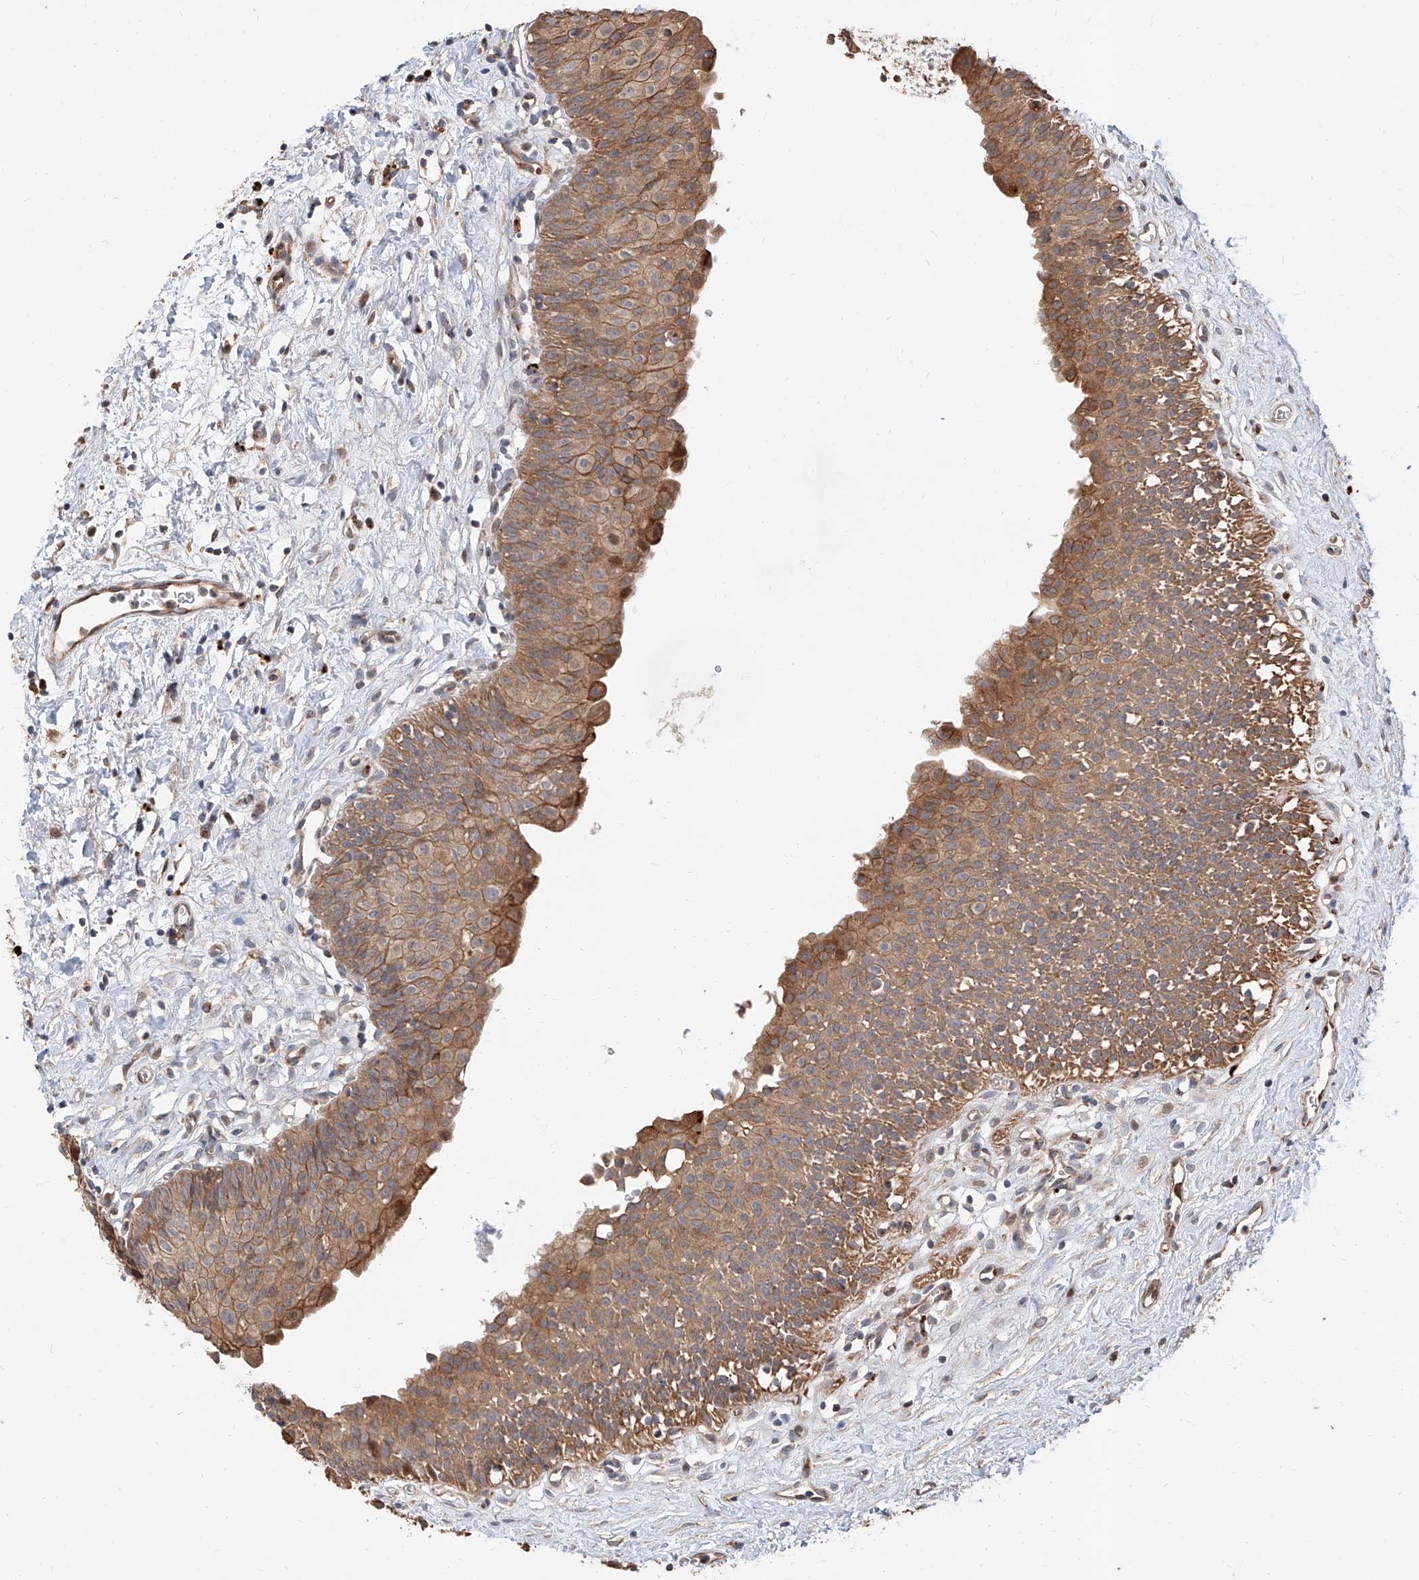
{"staining": {"intensity": "moderate", "quantity": ">75%", "location": "cytoplasmic/membranous"}, "tissue": "urinary bladder", "cell_type": "Urothelial cells", "image_type": "normal", "snomed": [{"axis": "morphology", "description": "Normal tissue, NOS"}, {"axis": "topography", "description": "Urinary bladder"}], "caption": "Protein staining demonstrates moderate cytoplasmic/membranous positivity in approximately >75% of urothelial cells in normal urinary bladder. (DAB IHC with brightfield microscopy, high magnification).", "gene": "DIRAS3", "patient": {"sex": "male", "age": 51}}